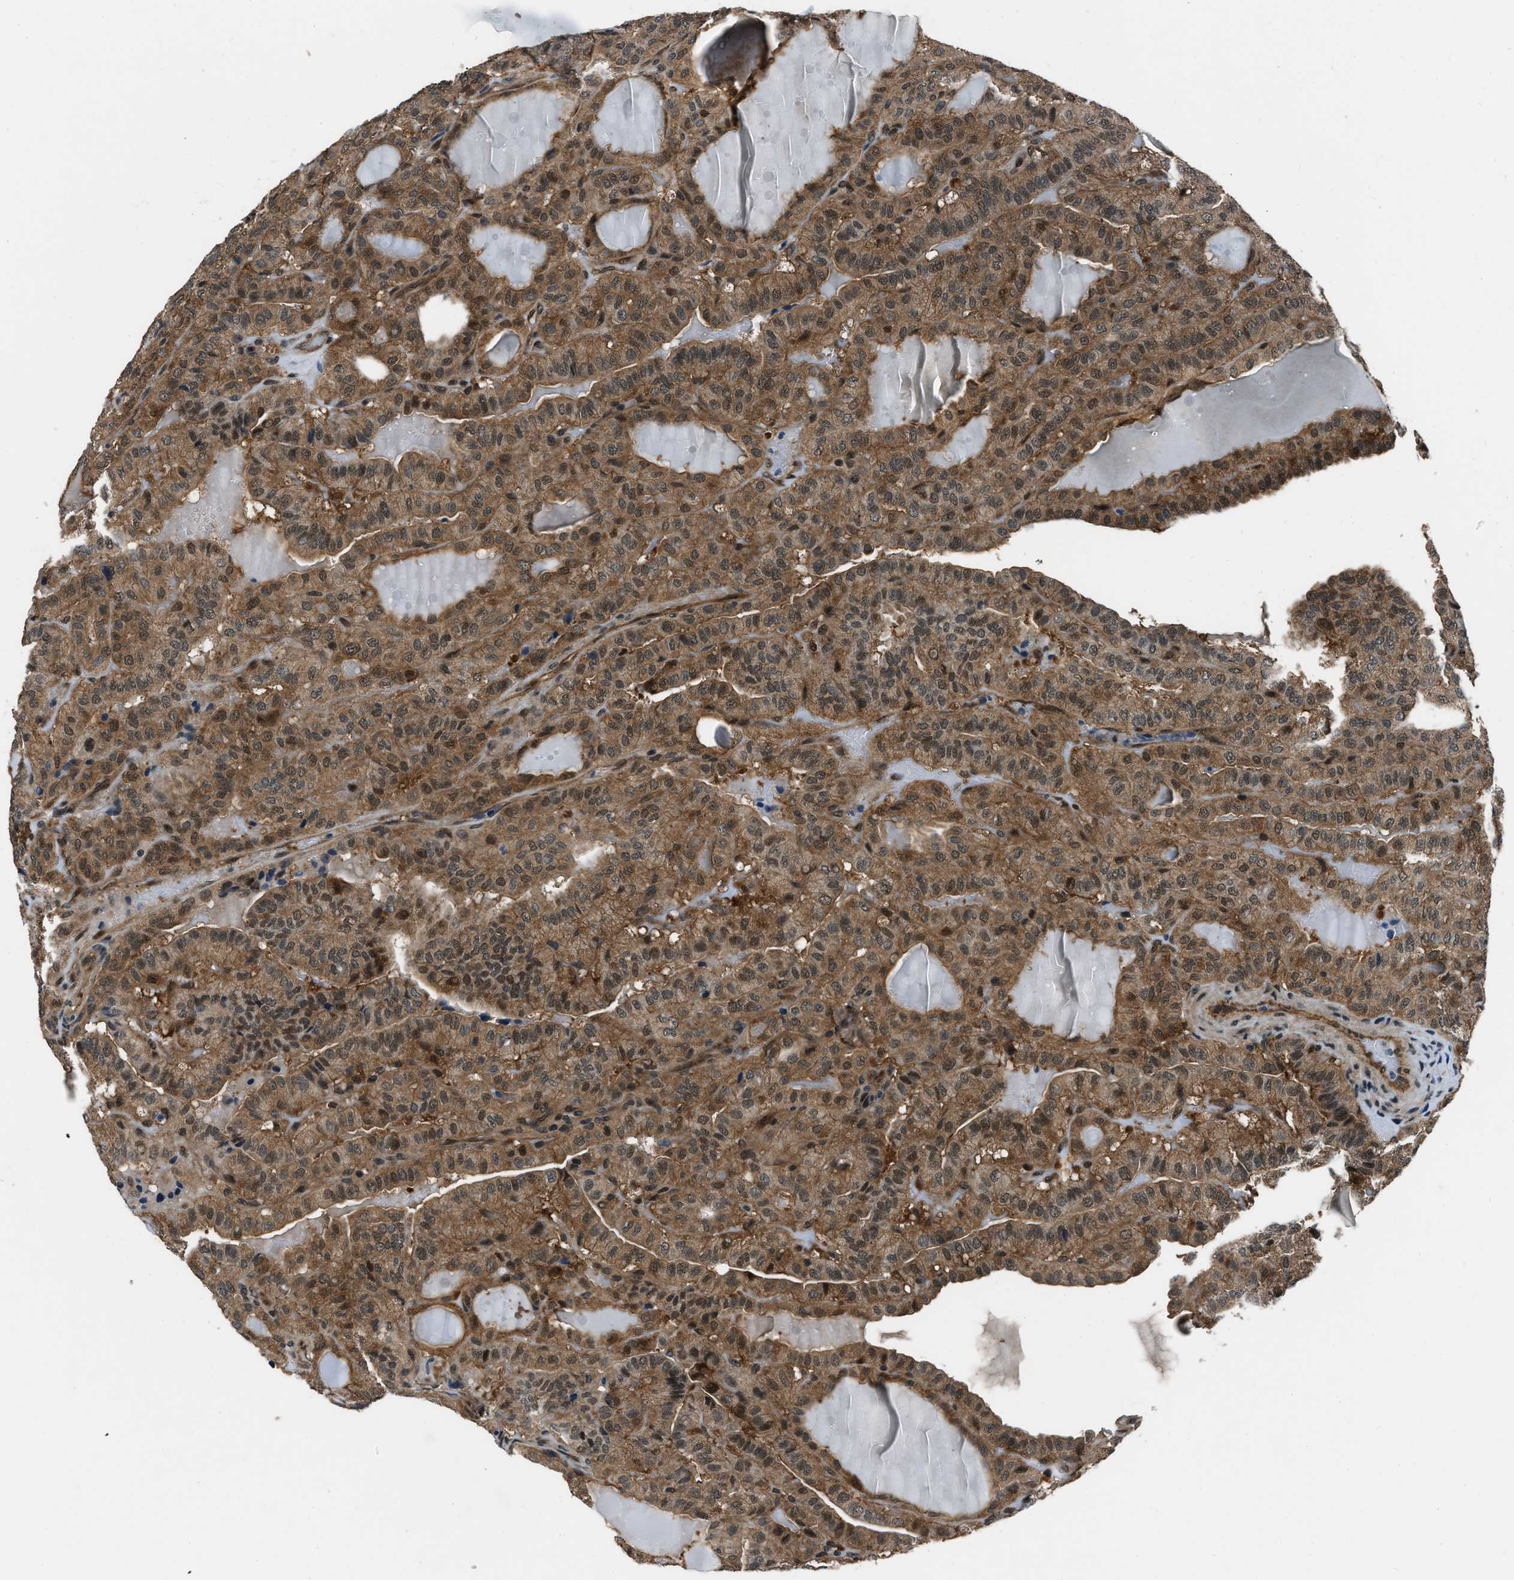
{"staining": {"intensity": "moderate", "quantity": ">75%", "location": "cytoplasmic/membranous,nuclear"}, "tissue": "thyroid cancer", "cell_type": "Tumor cells", "image_type": "cancer", "snomed": [{"axis": "morphology", "description": "Papillary adenocarcinoma, NOS"}, {"axis": "topography", "description": "Thyroid gland"}], "caption": "Immunohistochemical staining of thyroid cancer (papillary adenocarcinoma) shows moderate cytoplasmic/membranous and nuclear protein staining in about >75% of tumor cells.", "gene": "NUDCD3", "patient": {"sex": "male", "age": 77}}